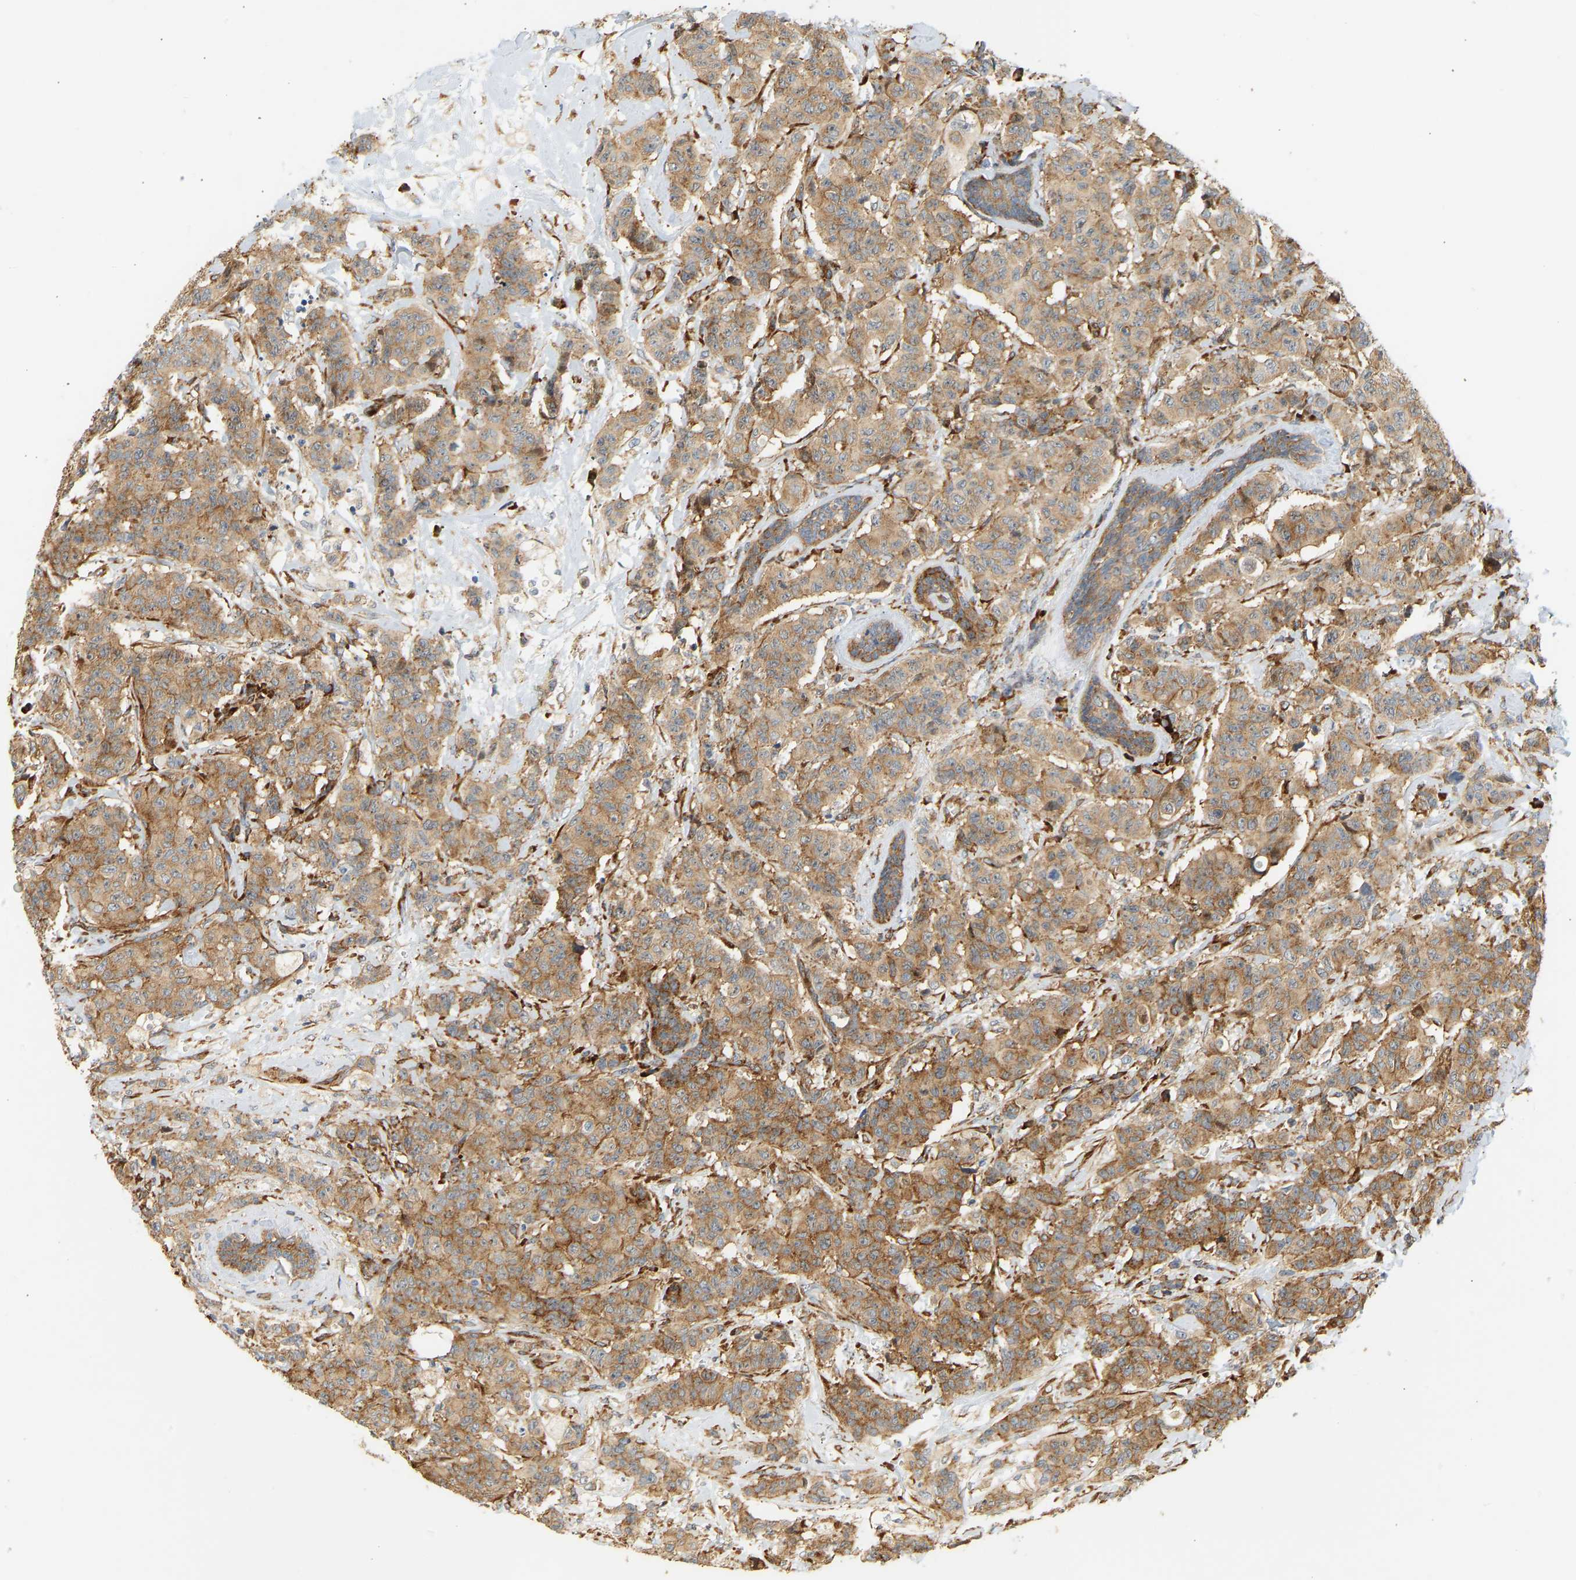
{"staining": {"intensity": "moderate", "quantity": ">75%", "location": "cytoplasmic/membranous"}, "tissue": "breast cancer", "cell_type": "Tumor cells", "image_type": "cancer", "snomed": [{"axis": "morphology", "description": "Normal tissue, NOS"}, {"axis": "morphology", "description": "Duct carcinoma"}, {"axis": "topography", "description": "Breast"}], "caption": "There is medium levels of moderate cytoplasmic/membranous positivity in tumor cells of breast cancer (infiltrating ductal carcinoma), as demonstrated by immunohistochemical staining (brown color).", "gene": "RPS14", "patient": {"sex": "female", "age": 40}}